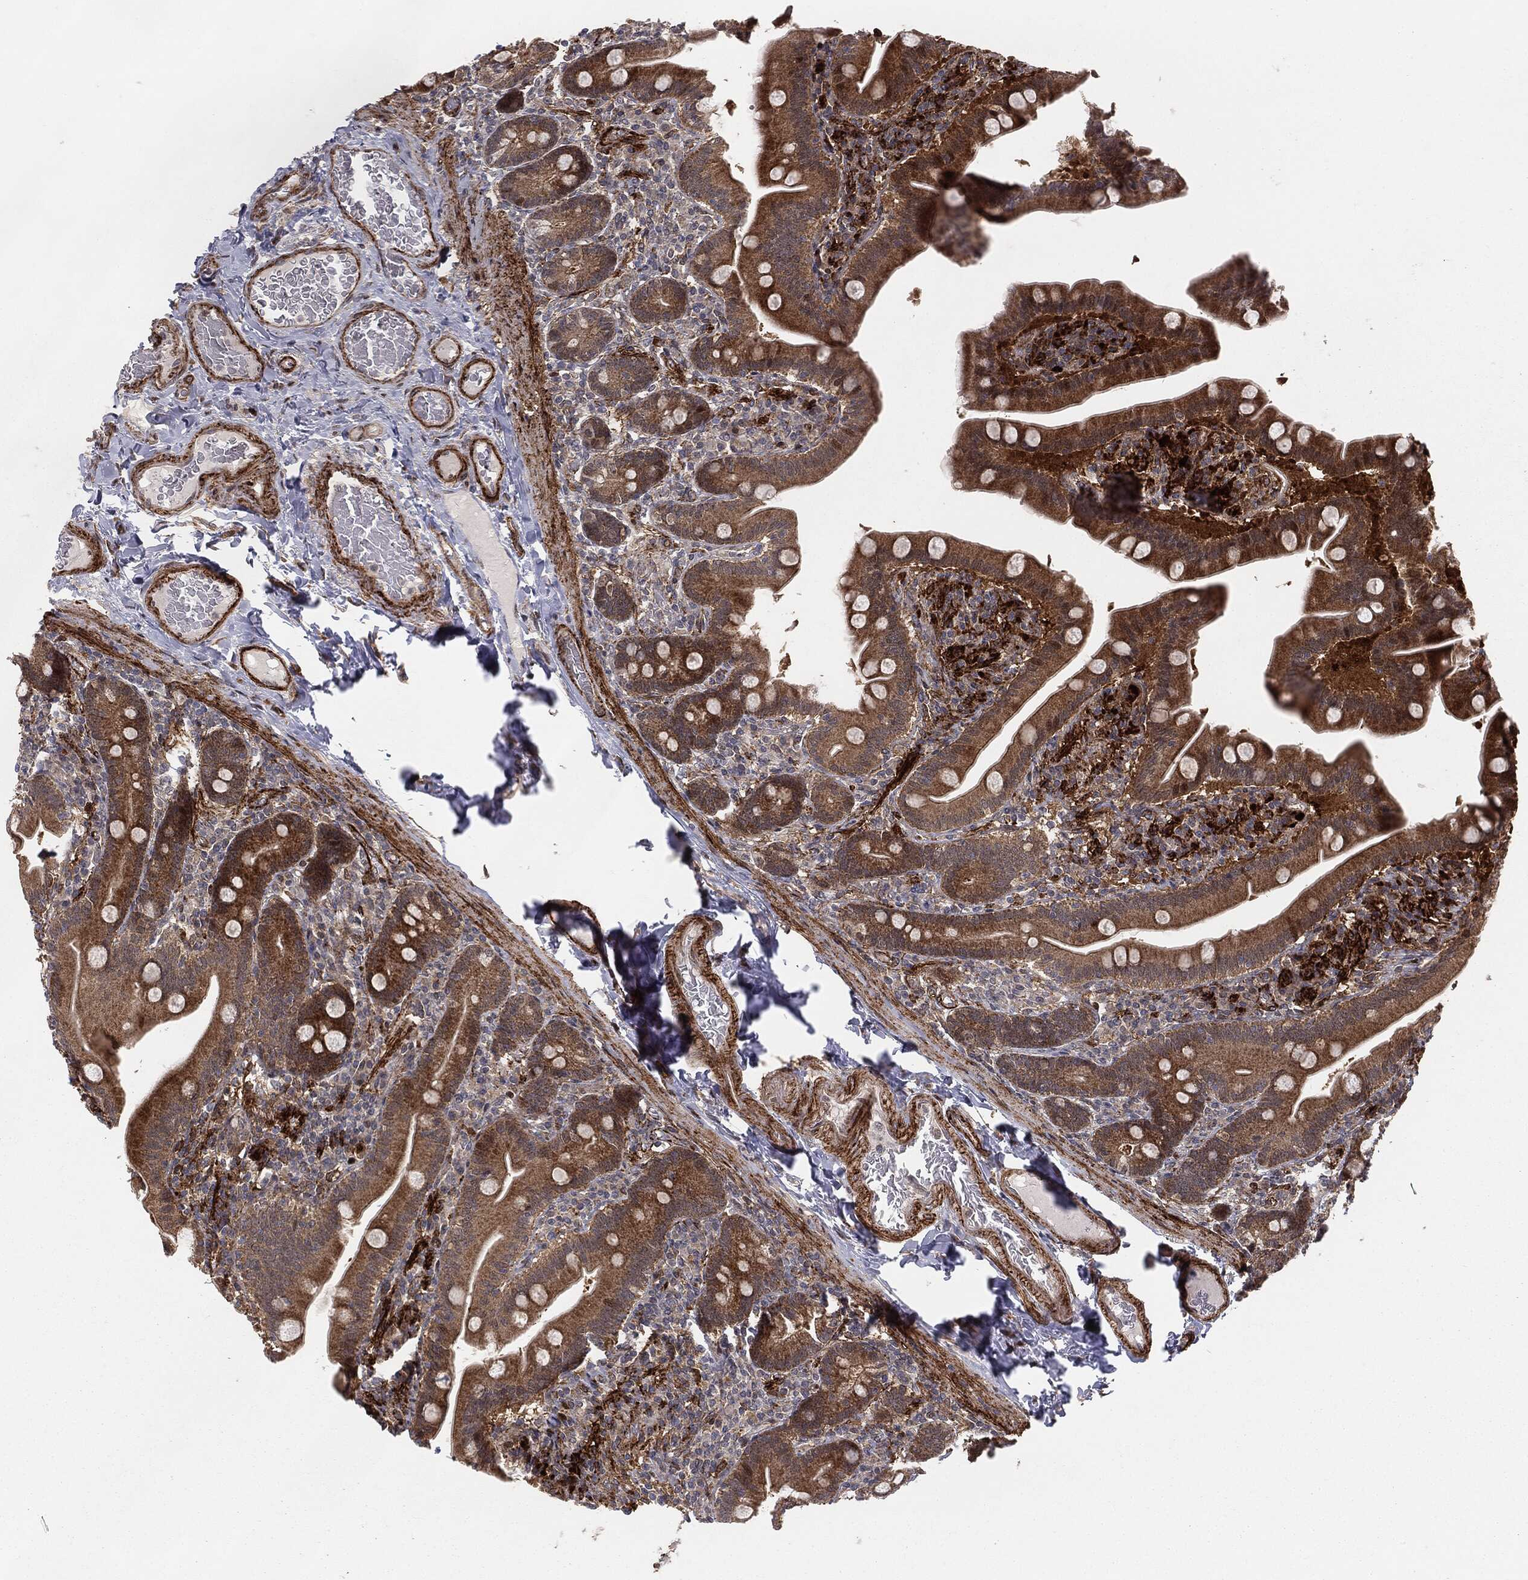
{"staining": {"intensity": "strong", "quantity": "25%-75%", "location": "cytoplasmic/membranous"}, "tissue": "small intestine", "cell_type": "Glandular cells", "image_type": "normal", "snomed": [{"axis": "morphology", "description": "Normal tissue, NOS"}, {"axis": "topography", "description": "Small intestine"}], "caption": "The image demonstrates staining of unremarkable small intestine, revealing strong cytoplasmic/membranous protein staining (brown color) within glandular cells. (IHC, brightfield microscopy, high magnification).", "gene": "PTEN", "patient": {"sex": "male", "age": 66}}